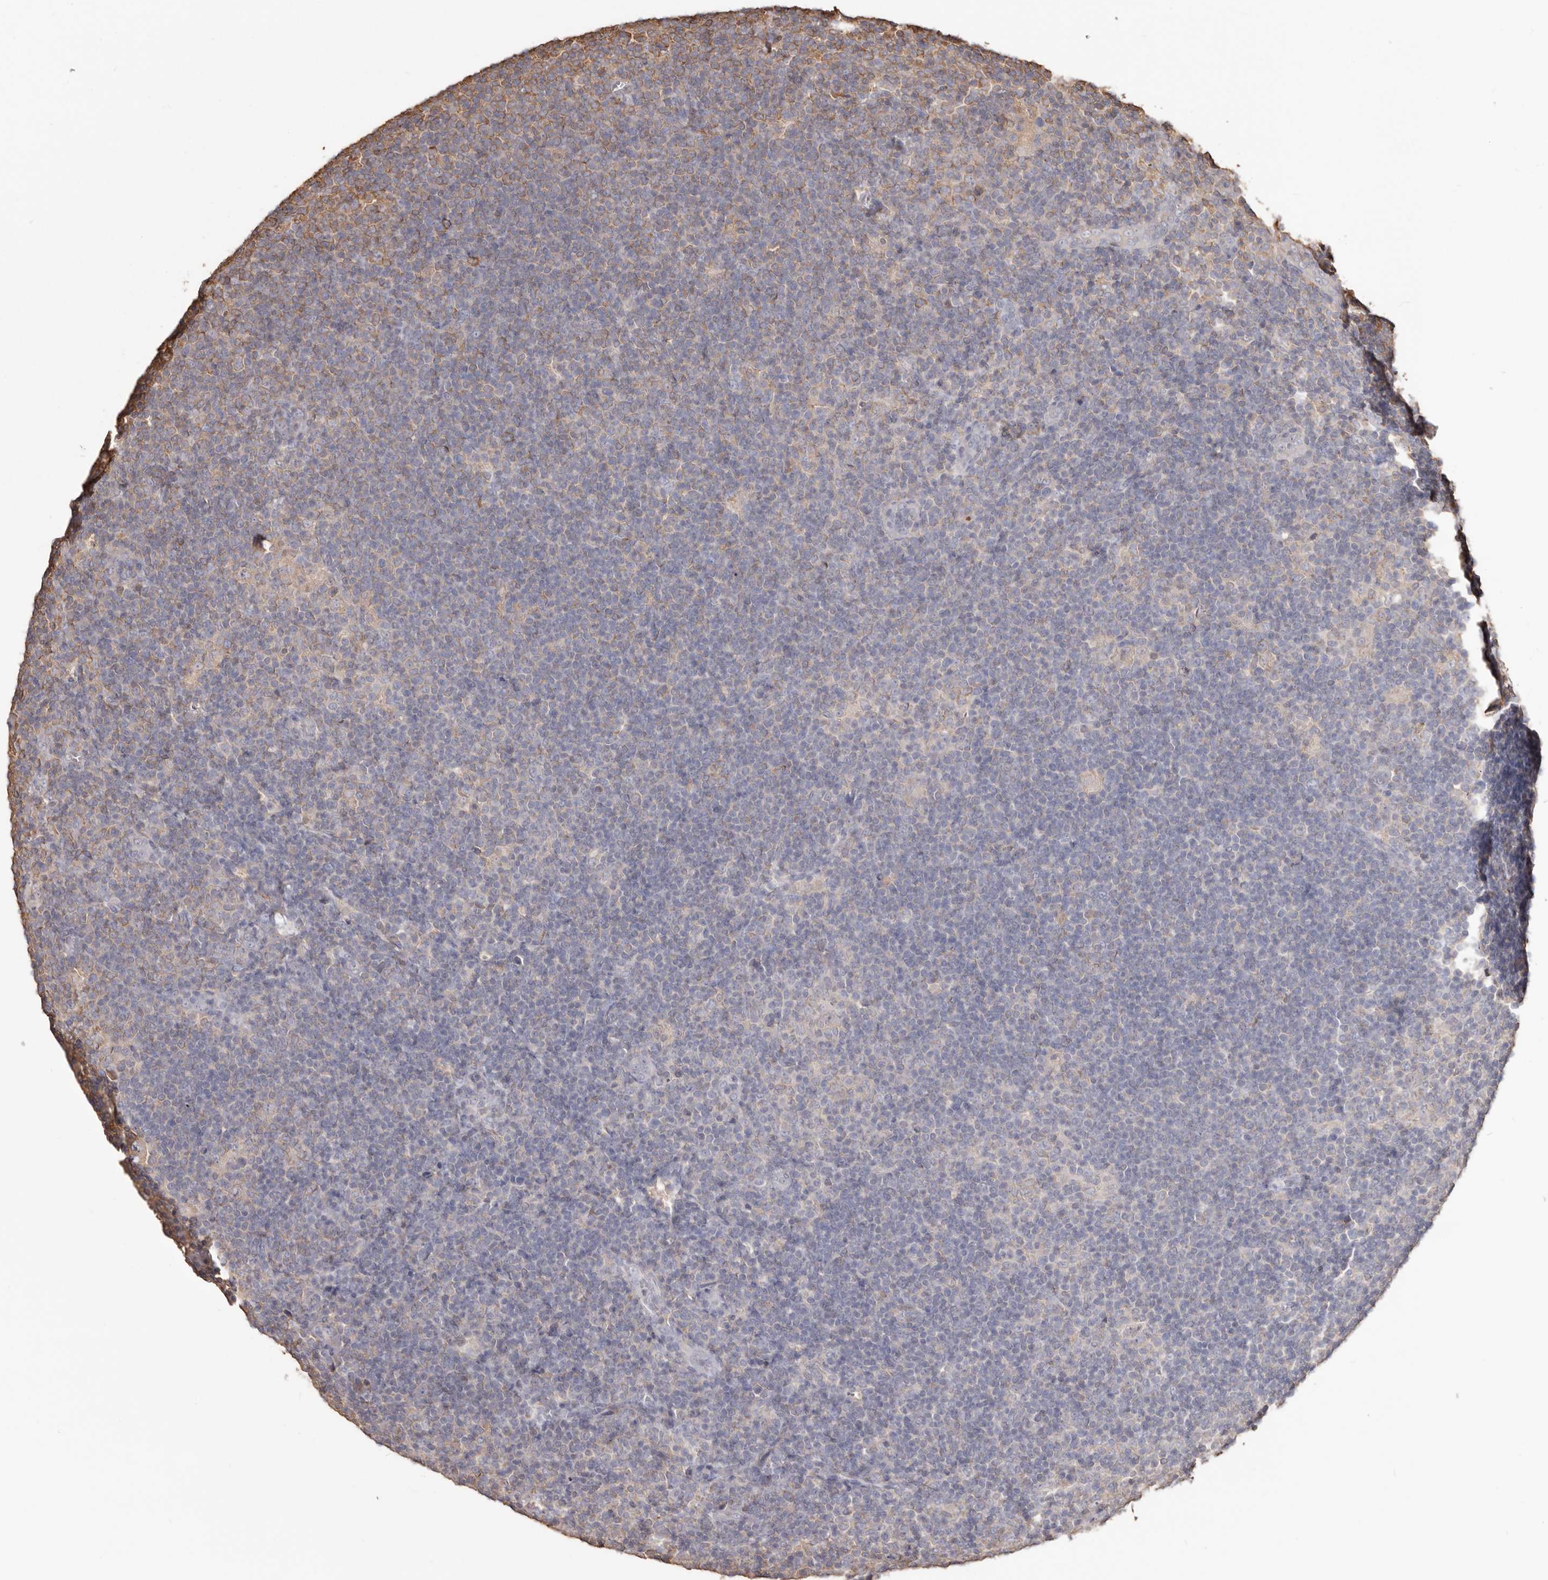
{"staining": {"intensity": "weak", "quantity": "25%-75%", "location": "cytoplasmic/membranous"}, "tissue": "lymphoma", "cell_type": "Tumor cells", "image_type": "cancer", "snomed": [{"axis": "morphology", "description": "Hodgkin's disease, NOS"}, {"axis": "topography", "description": "Lymph node"}], "caption": "Immunohistochemistry of Hodgkin's disease demonstrates low levels of weak cytoplasmic/membranous staining in approximately 25%-75% of tumor cells.", "gene": "PKM", "patient": {"sex": "female", "age": 57}}